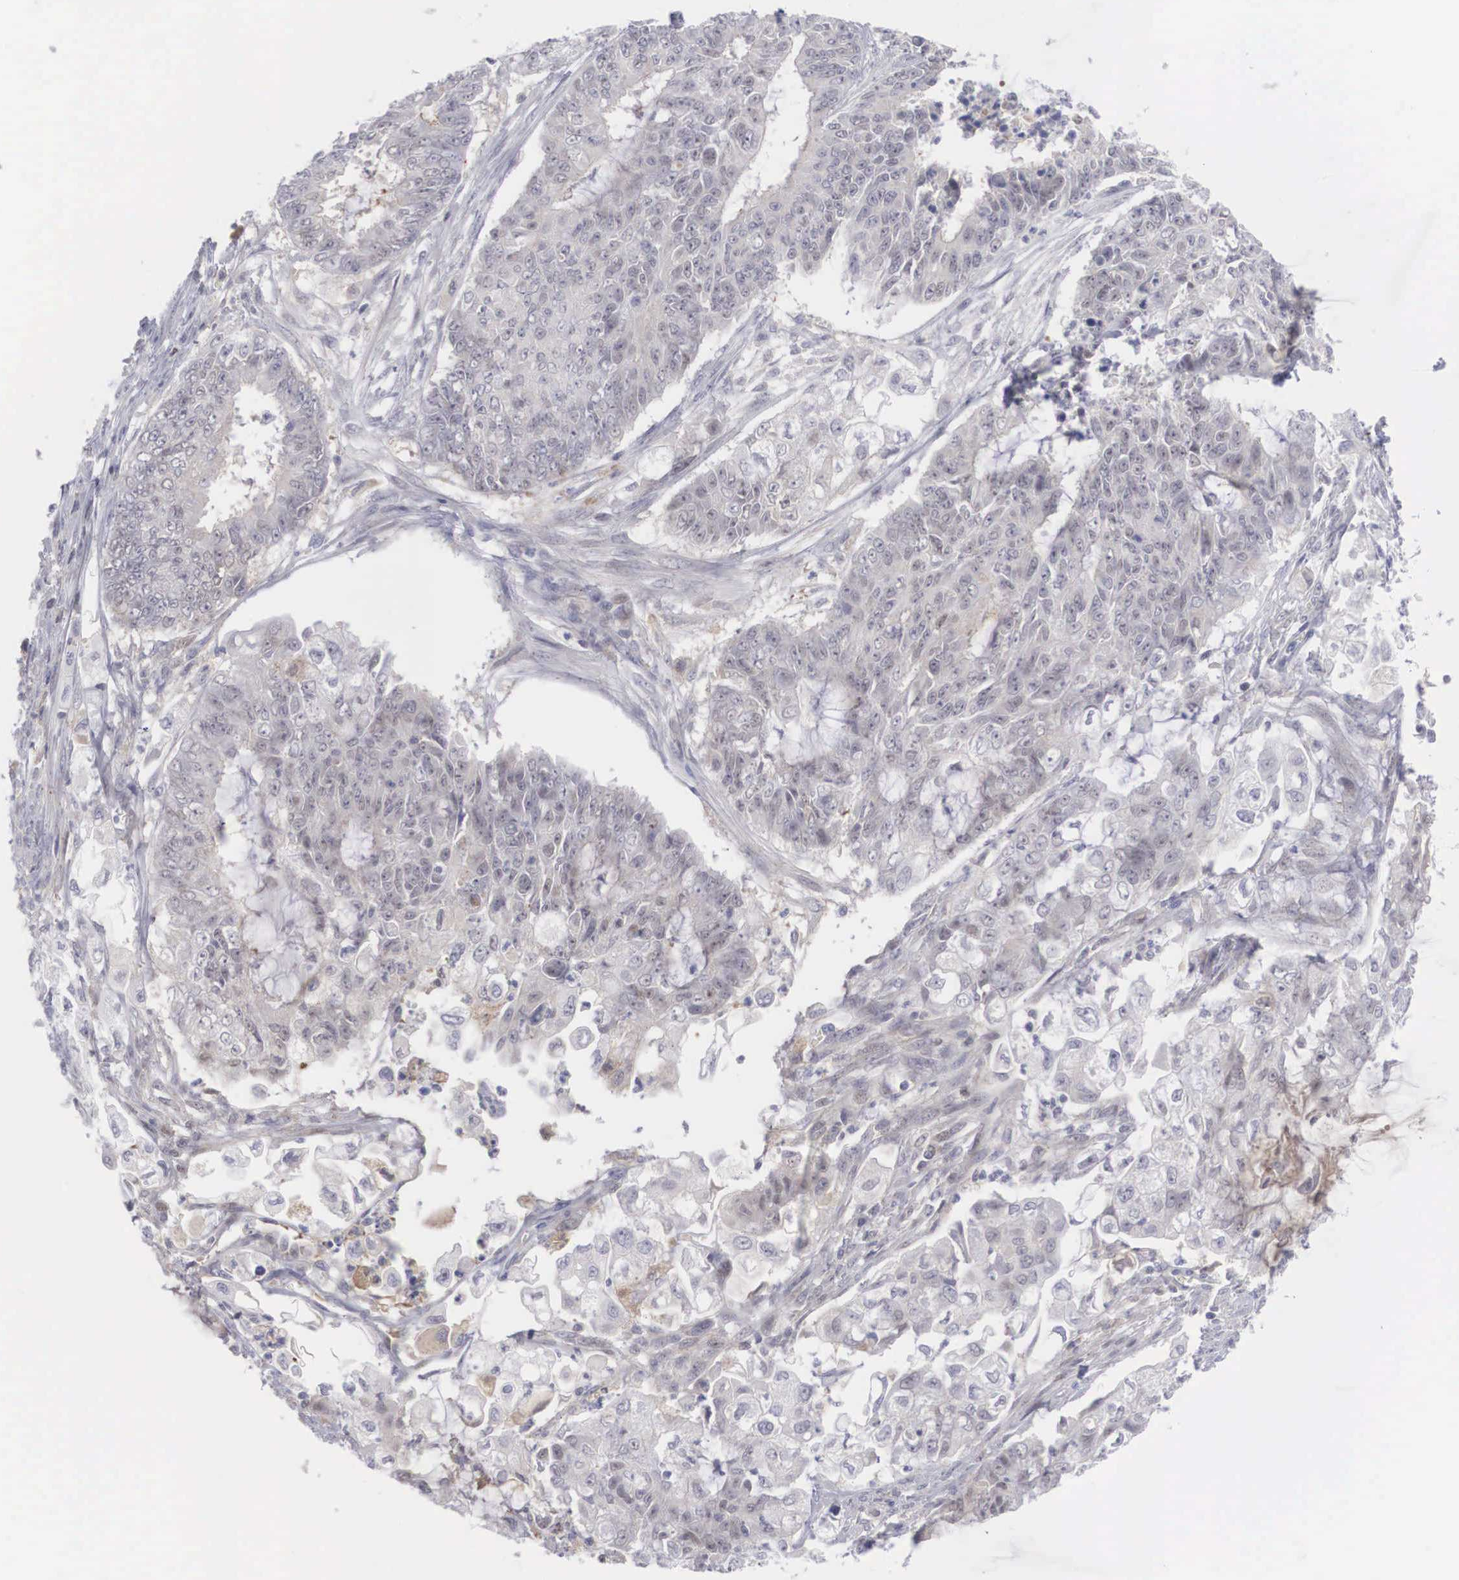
{"staining": {"intensity": "weak", "quantity": "<25%", "location": "cytoplasmic/membranous,nuclear"}, "tissue": "endometrial cancer", "cell_type": "Tumor cells", "image_type": "cancer", "snomed": [{"axis": "morphology", "description": "Adenocarcinoma, NOS"}, {"axis": "topography", "description": "Endometrium"}], "caption": "IHC of adenocarcinoma (endometrial) demonstrates no expression in tumor cells.", "gene": "RBPJ", "patient": {"sex": "female", "age": 75}}